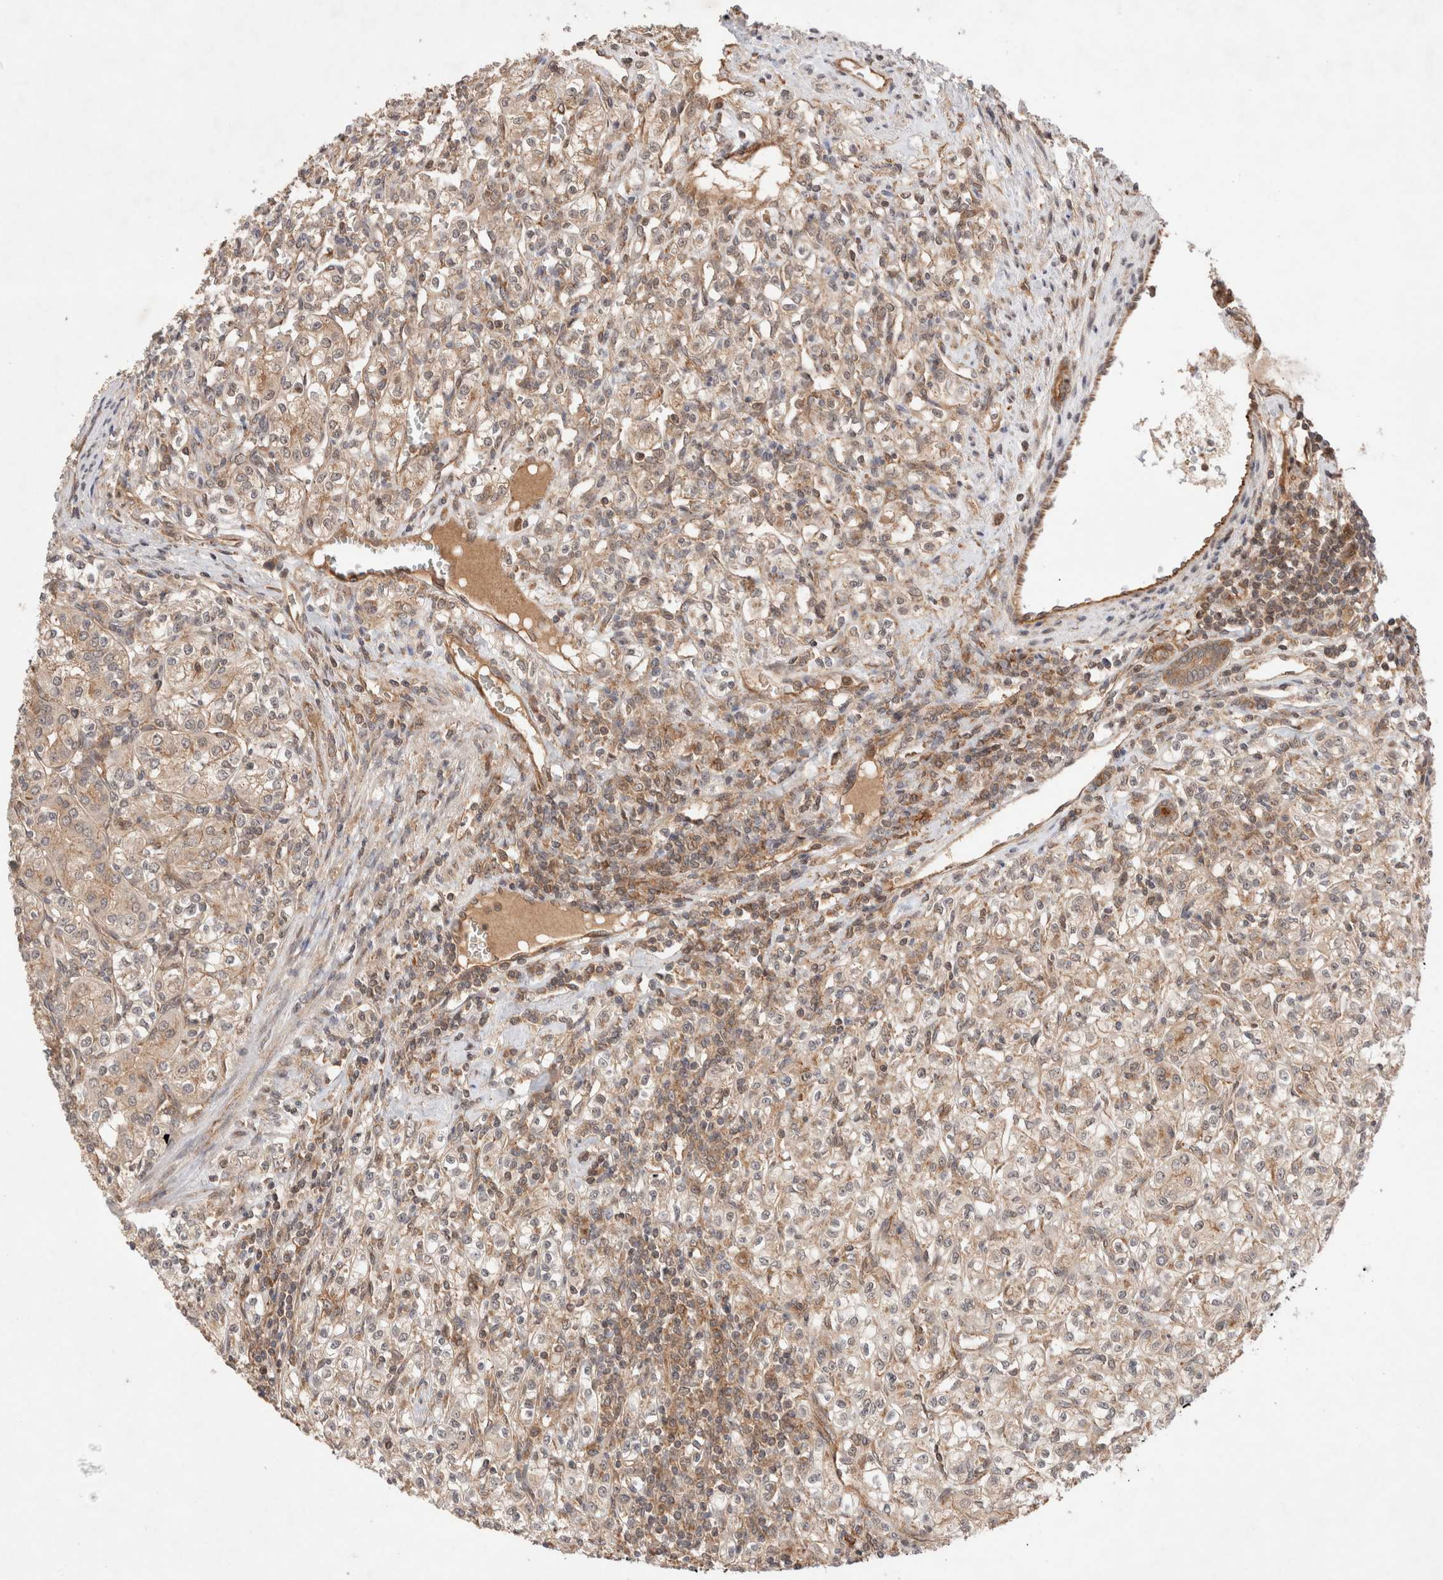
{"staining": {"intensity": "weak", "quantity": ">75%", "location": "cytoplasmic/membranous"}, "tissue": "renal cancer", "cell_type": "Tumor cells", "image_type": "cancer", "snomed": [{"axis": "morphology", "description": "Adenocarcinoma, NOS"}, {"axis": "topography", "description": "Kidney"}], "caption": "Brown immunohistochemical staining in renal cancer demonstrates weak cytoplasmic/membranous staining in approximately >75% of tumor cells.", "gene": "SIKE1", "patient": {"sex": "male", "age": 77}}